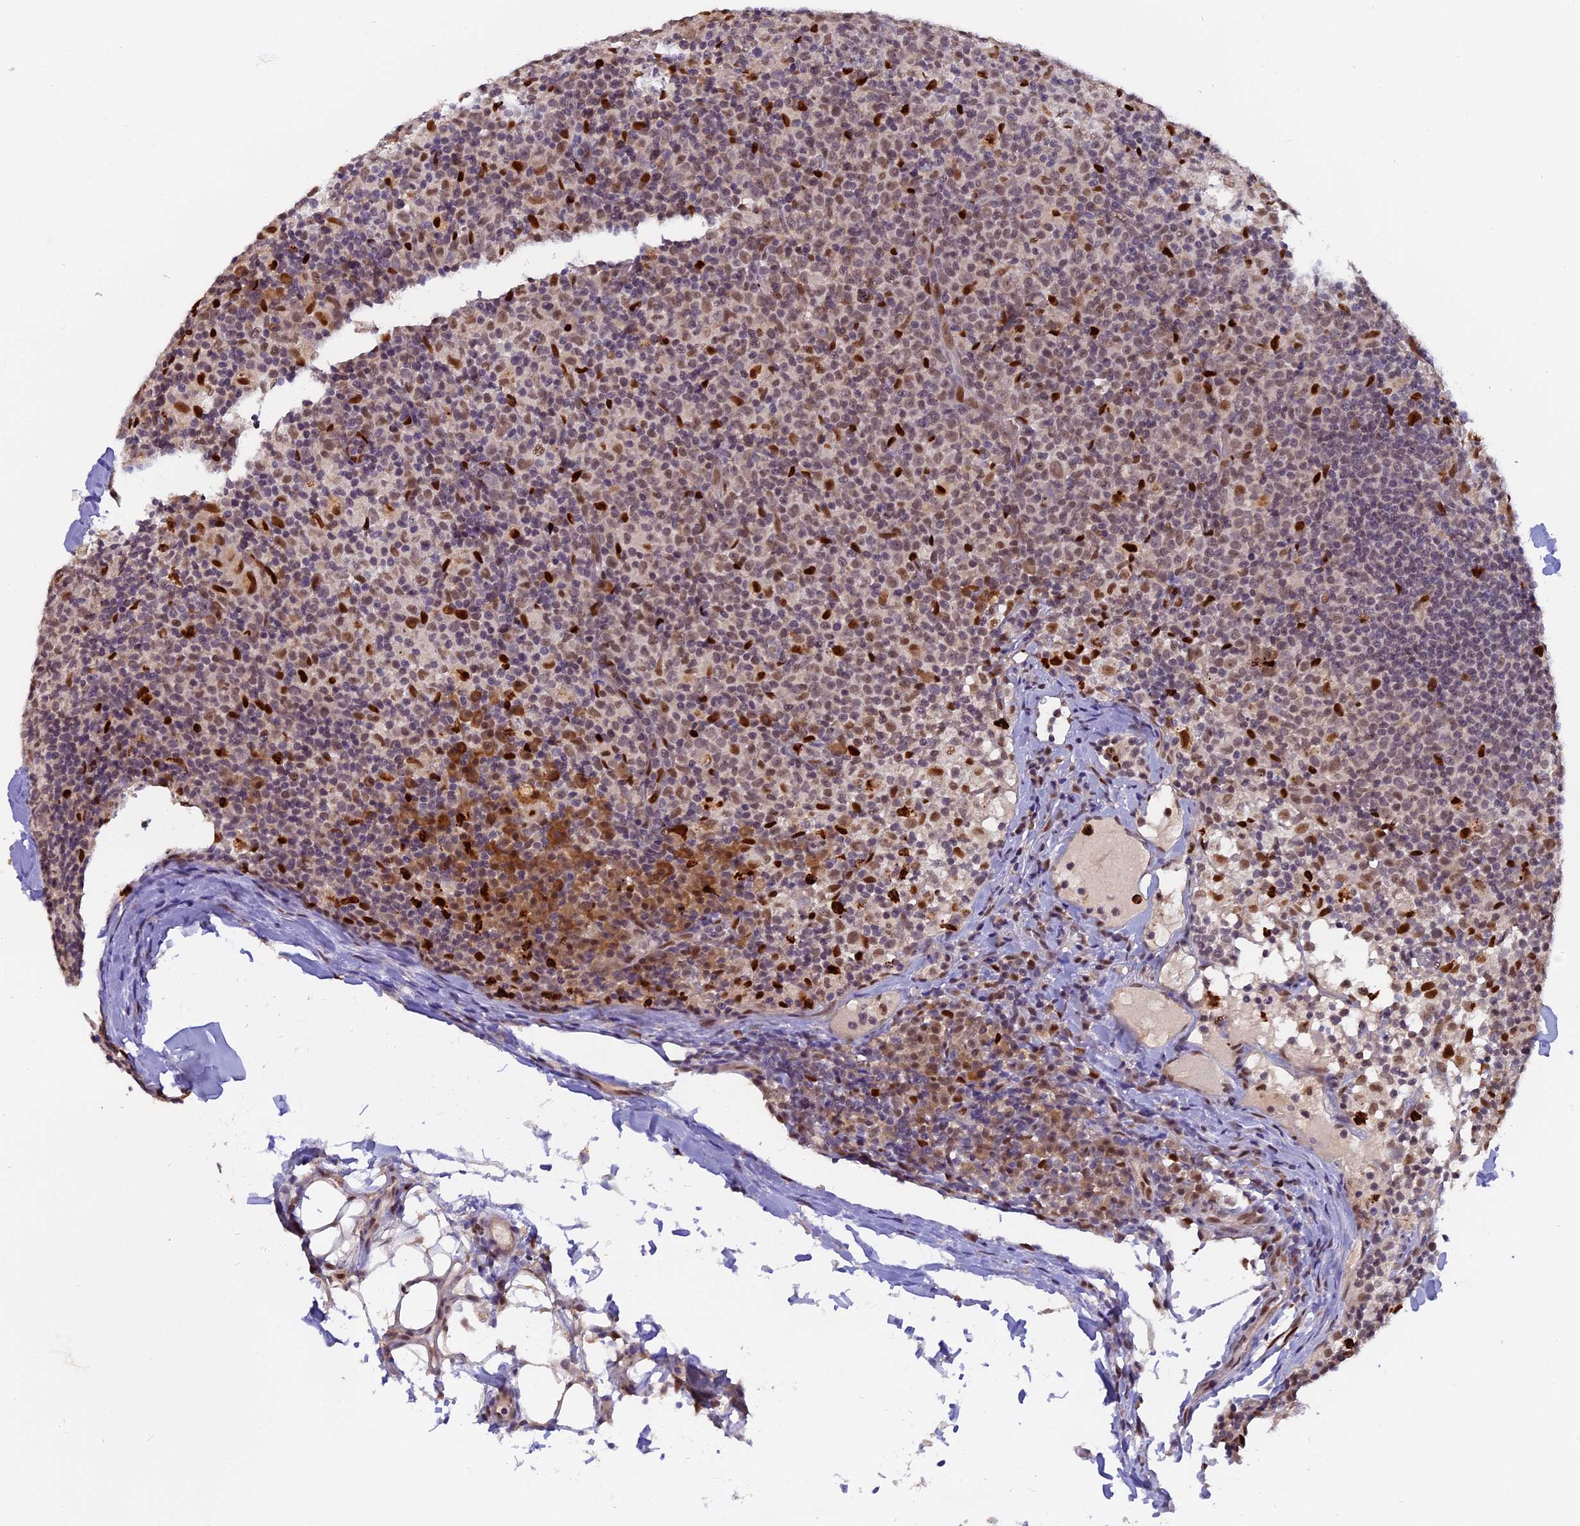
{"staining": {"intensity": "moderate", "quantity": "25%-75%", "location": "cytoplasmic/membranous,nuclear"}, "tissue": "lymph node", "cell_type": "Non-germinal center cells", "image_type": "normal", "snomed": [{"axis": "morphology", "description": "Normal tissue, NOS"}, {"axis": "morphology", "description": "Inflammation, NOS"}, {"axis": "topography", "description": "Lymph node"}], "caption": "Immunohistochemical staining of unremarkable human lymph node demonstrates moderate cytoplasmic/membranous,nuclear protein staining in approximately 25%-75% of non-germinal center cells.", "gene": "FAM118B", "patient": {"sex": "male", "age": 55}}